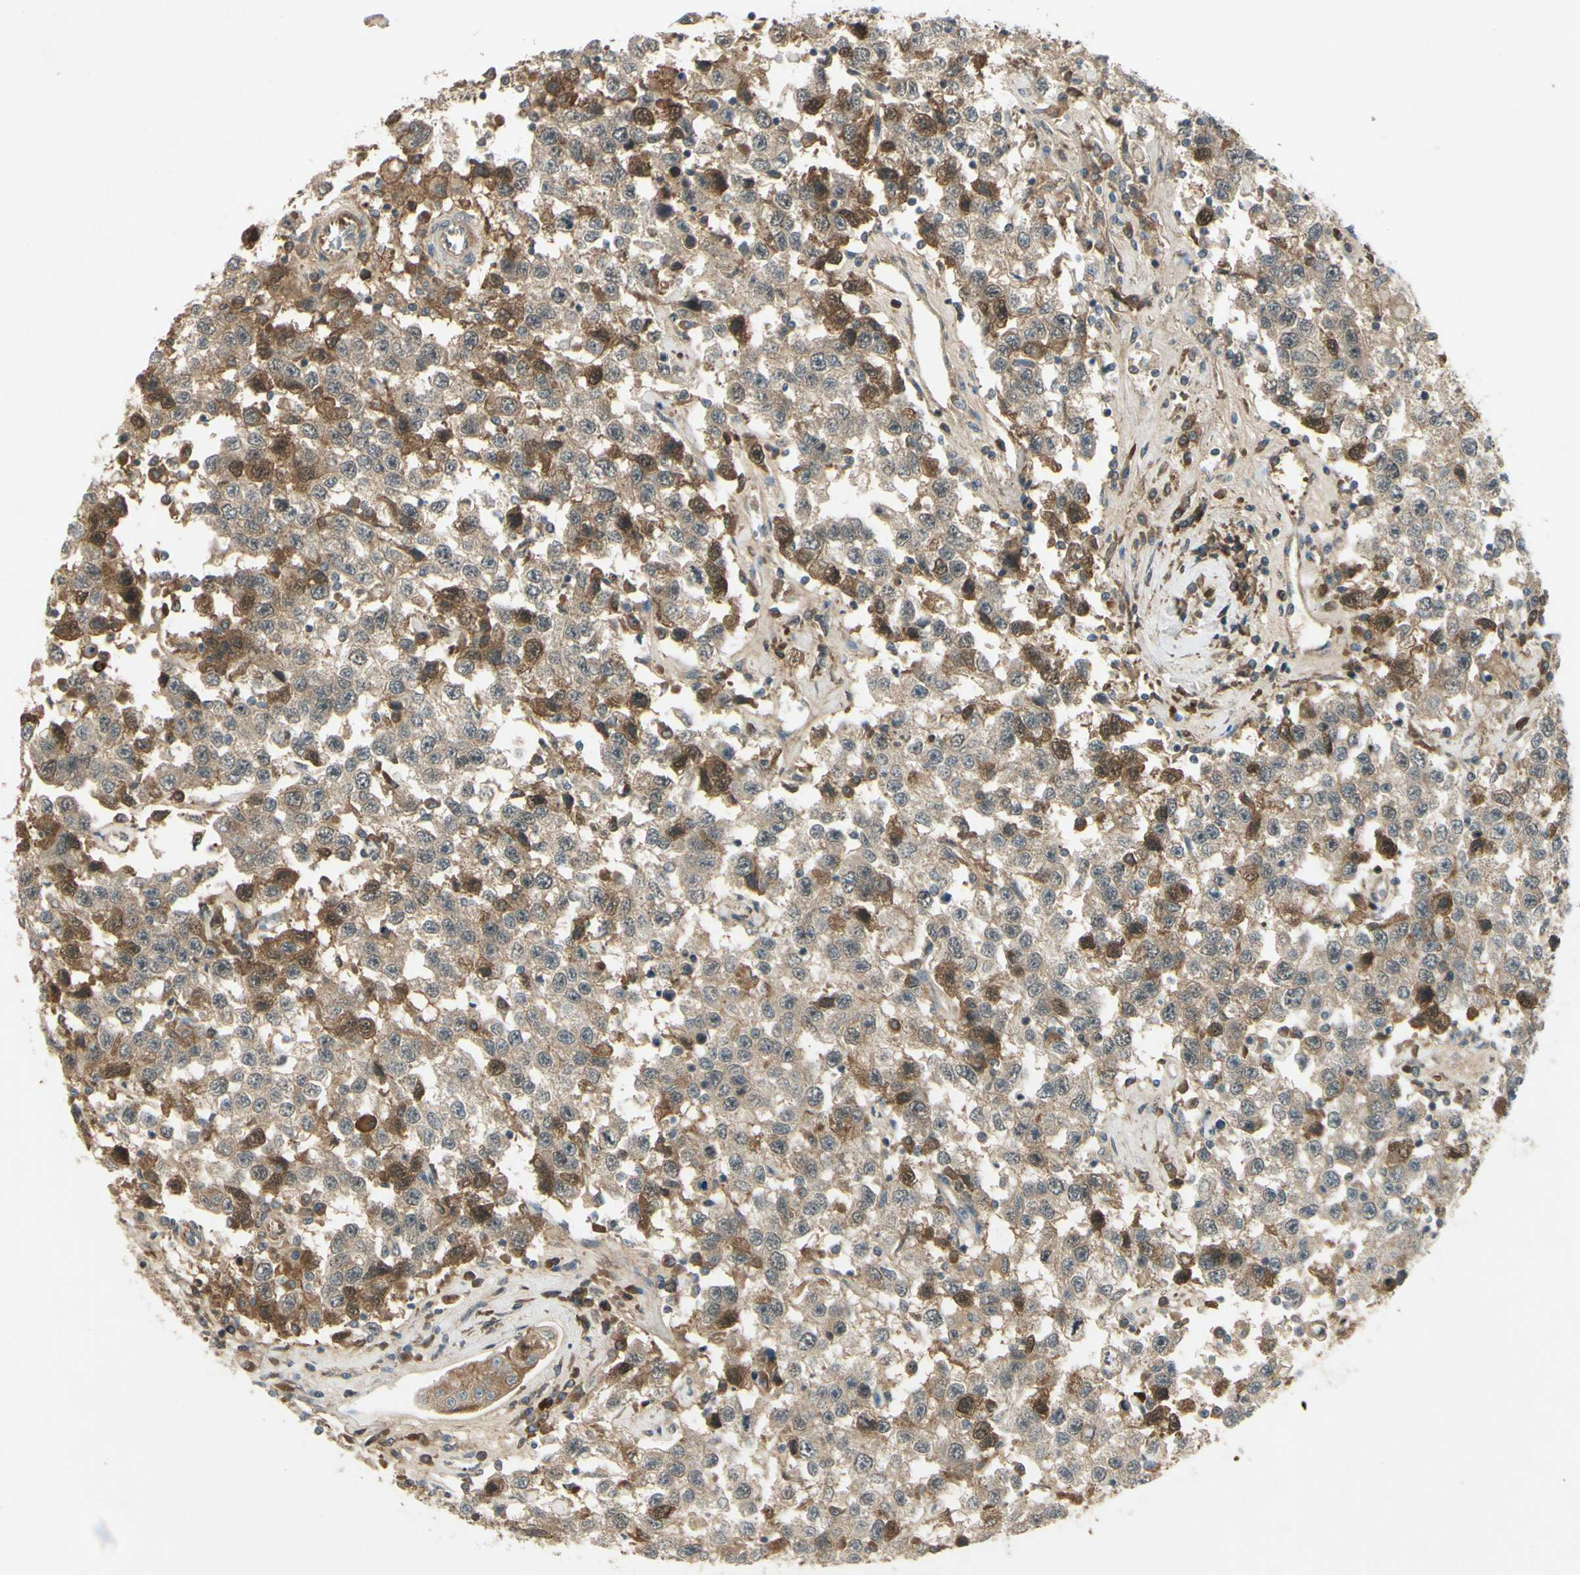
{"staining": {"intensity": "moderate", "quantity": "<25%", "location": "nuclear"}, "tissue": "testis cancer", "cell_type": "Tumor cells", "image_type": "cancer", "snomed": [{"axis": "morphology", "description": "Seminoma, NOS"}, {"axis": "topography", "description": "Testis"}], "caption": "Protein staining of testis cancer tissue demonstrates moderate nuclear staining in approximately <25% of tumor cells.", "gene": "RAD18", "patient": {"sex": "male", "age": 41}}